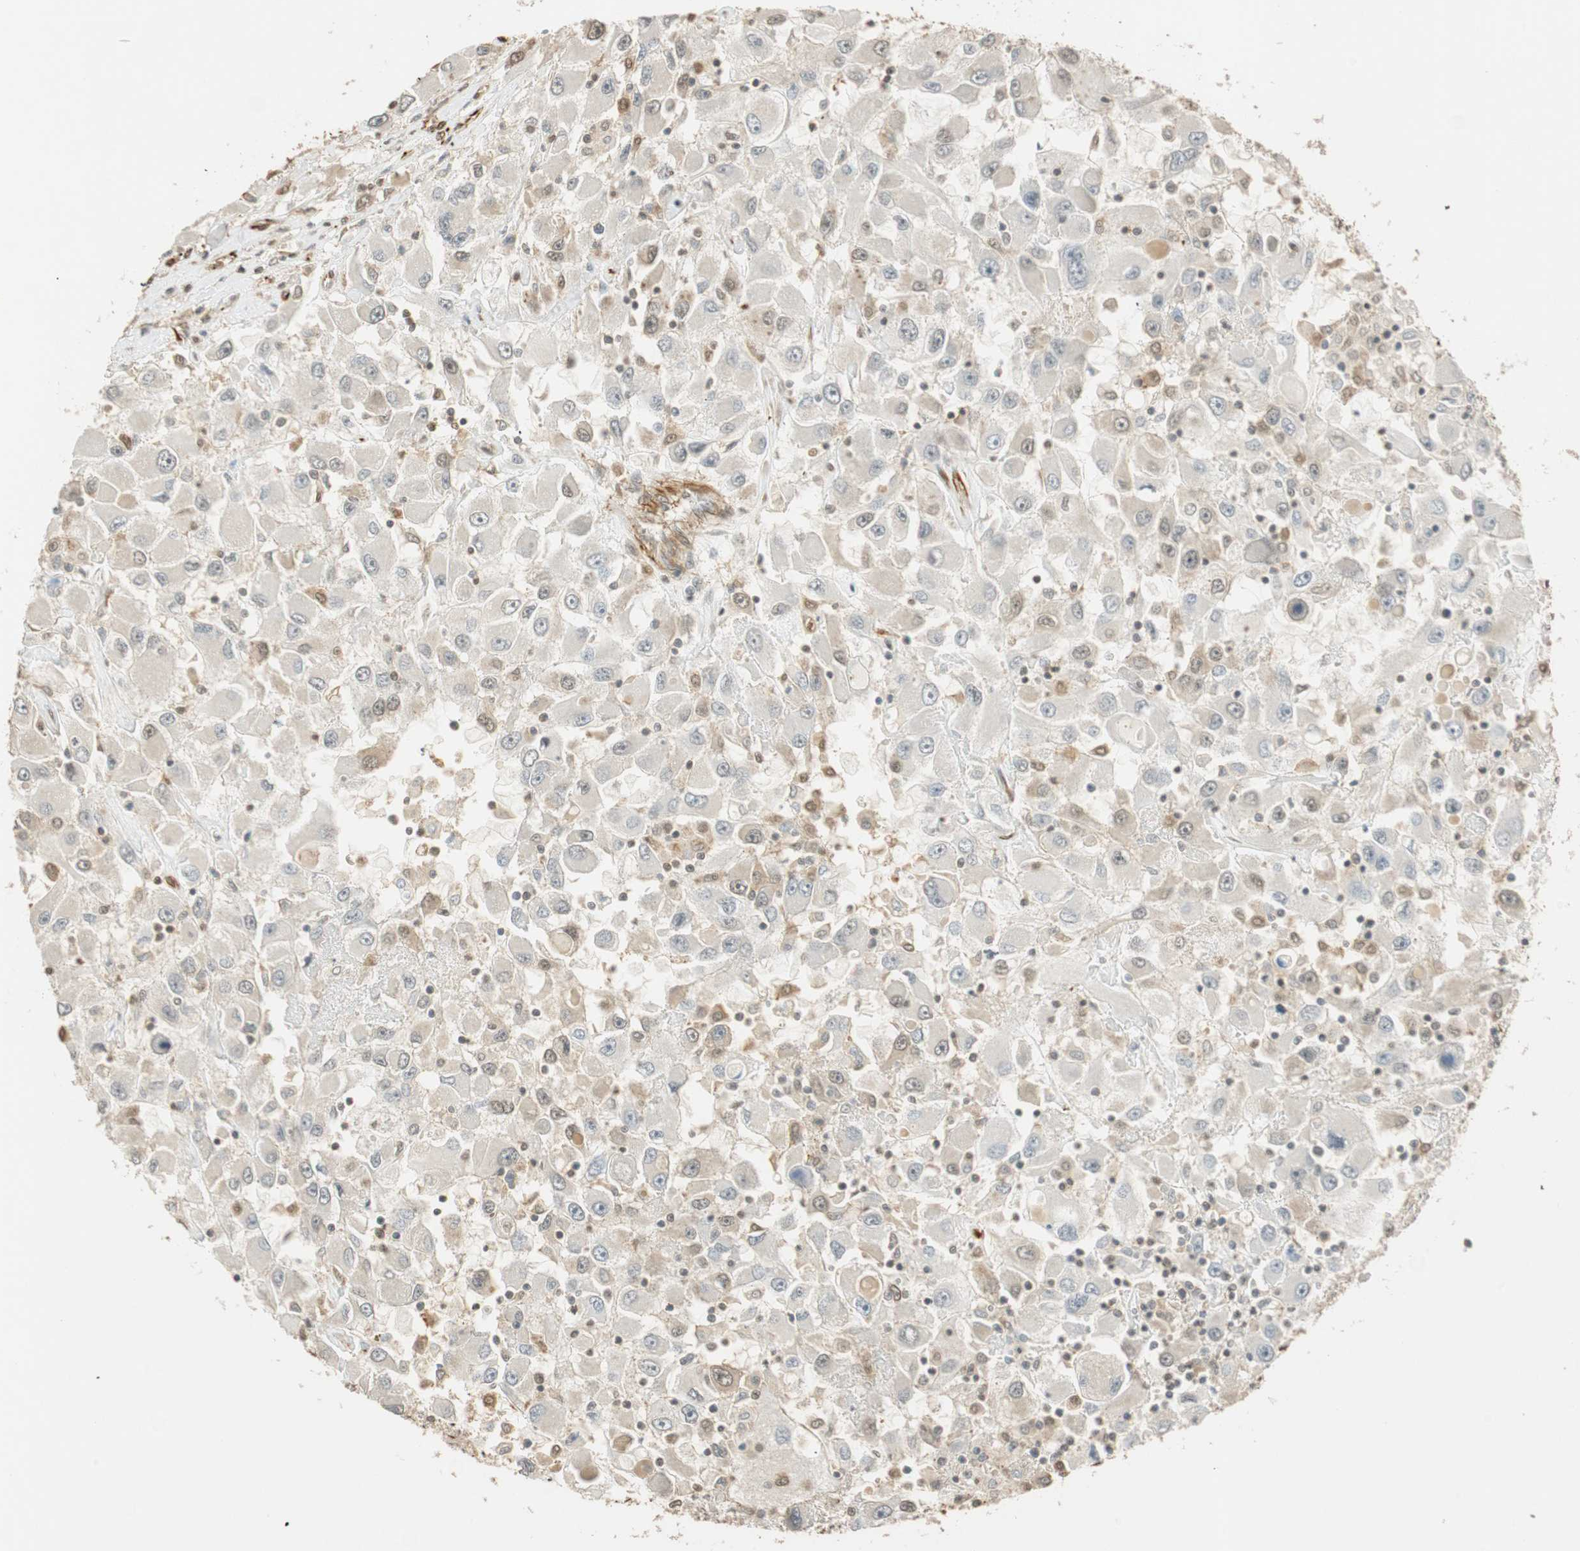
{"staining": {"intensity": "weak", "quantity": "<25%", "location": "cytoplasmic/membranous,nuclear"}, "tissue": "renal cancer", "cell_type": "Tumor cells", "image_type": "cancer", "snomed": [{"axis": "morphology", "description": "Adenocarcinoma, NOS"}, {"axis": "topography", "description": "Kidney"}], "caption": "The image reveals no significant positivity in tumor cells of renal adenocarcinoma. (Stains: DAB (3,3'-diaminobenzidine) immunohistochemistry (IHC) with hematoxylin counter stain, Microscopy: brightfield microscopy at high magnification).", "gene": "NES", "patient": {"sex": "female", "age": 52}}